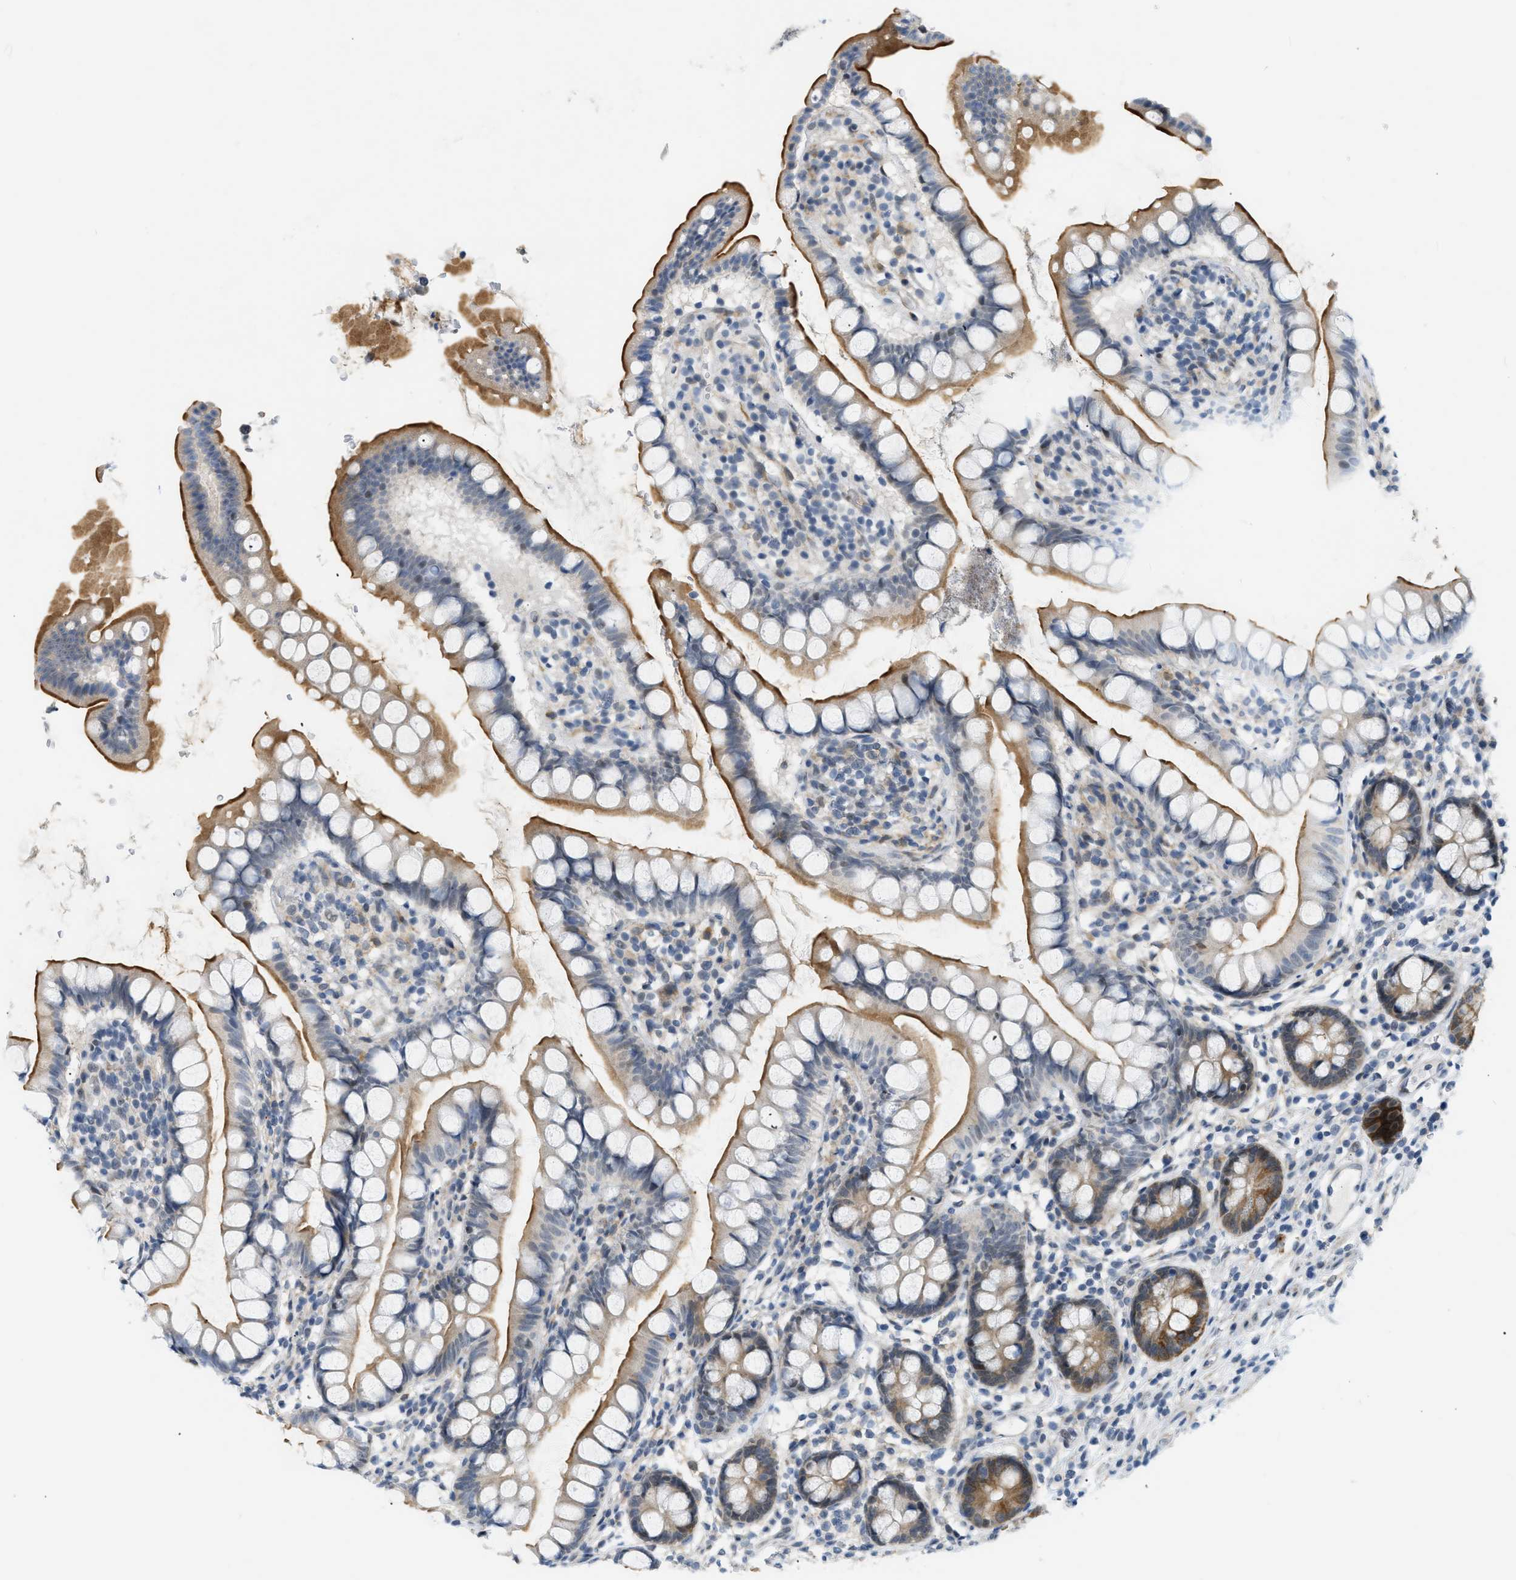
{"staining": {"intensity": "strong", "quantity": ">75%", "location": "cytoplasmic/membranous"}, "tissue": "small intestine", "cell_type": "Glandular cells", "image_type": "normal", "snomed": [{"axis": "morphology", "description": "Normal tissue, NOS"}, {"axis": "topography", "description": "Small intestine"}], "caption": "IHC of normal human small intestine demonstrates high levels of strong cytoplasmic/membranous expression in about >75% of glandular cells. The staining was performed using DAB (3,3'-diaminobenzidine) to visualize the protein expression in brown, while the nuclei were stained in blue with hematoxylin (Magnification: 20x).", "gene": "ZNF408", "patient": {"sex": "female", "age": 84}}